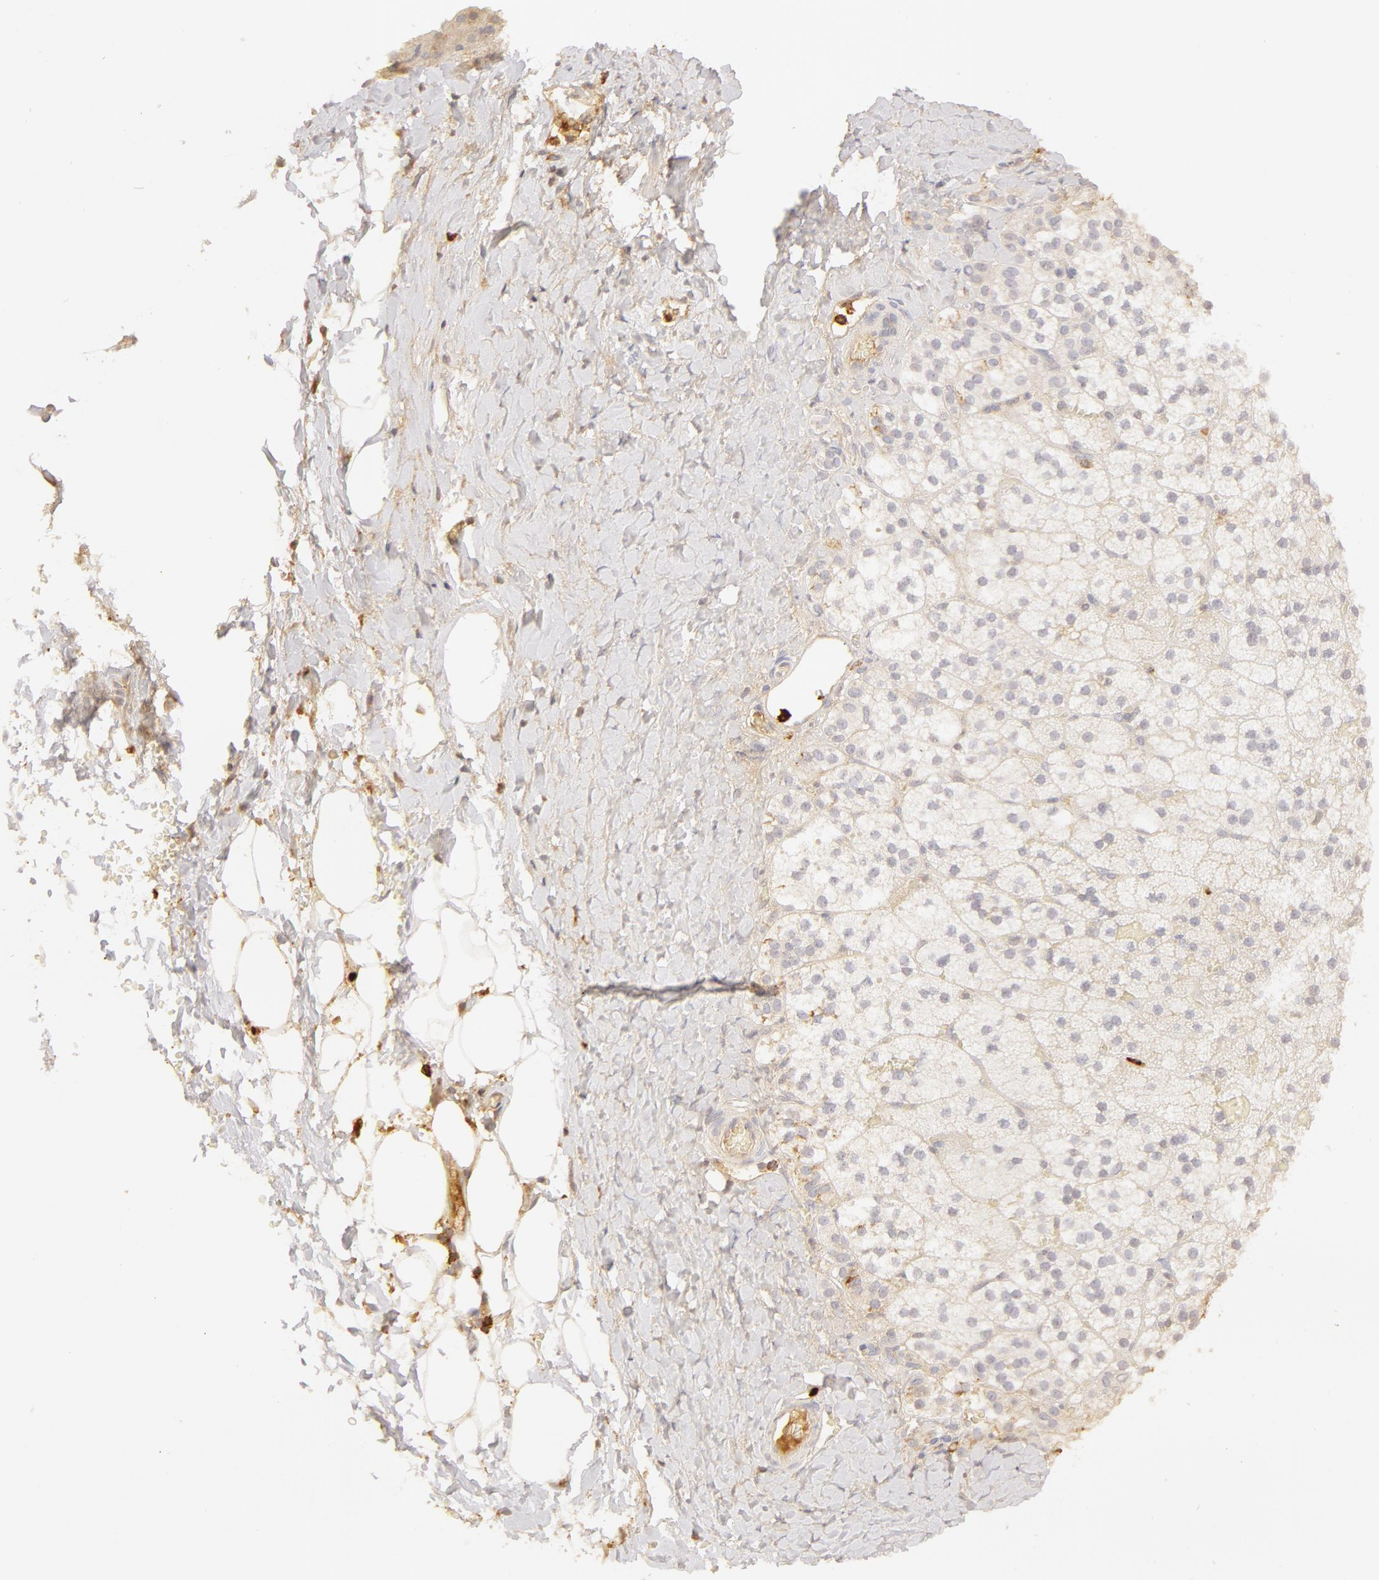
{"staining": {"intensity": "negative", "quantity": "none", "location": "none"}, "tissue": "adrenal gland", "cell_type": "Glandular cells", "image_type": "normal", "snomed": [{"axis": "morphology", "description": "Normal tissue, NOS"}, {"axis": "topography", "description": "Adrenal gland"}], "caption": "High magnification brightfield microscopy of normal adrenal gland stained with DAB (brown) and counterstained with hematoxylin (blue): glandular cells show no significant staining. Nuclei are stained in blue.", "gene": "C1R", "patient": {"sex": "male", "age": 53}}